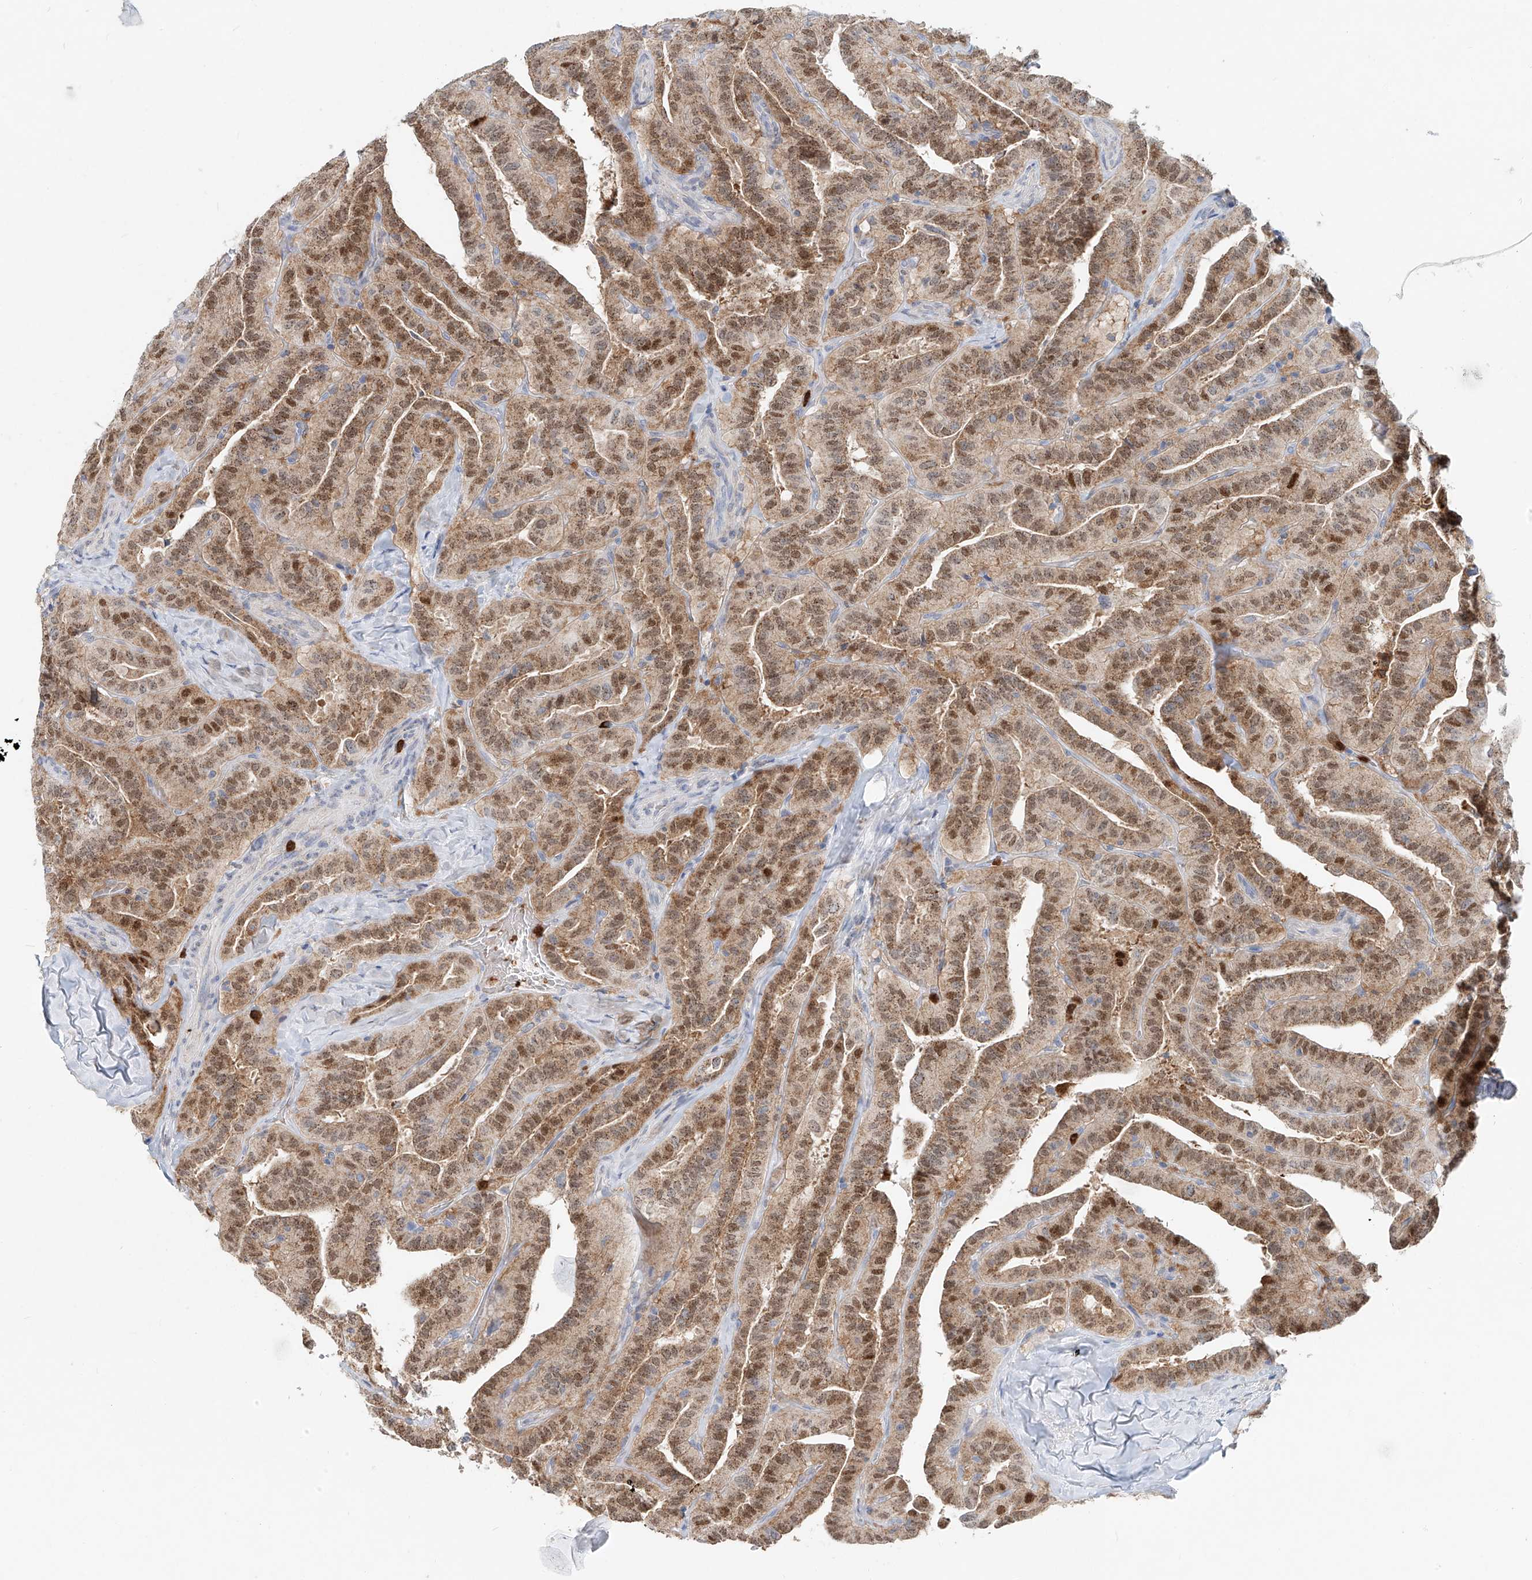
{"staining": {"intensity": "moderate", "quantity": ">75%", "location": "cytoplasmic/membranous,nuclear"}, "tissue": "thyroid cancer", "cell_type": "Tumor cells", "image_type": "cancer", "snomed": [{"axis": "morphology", "description": "Papillary adenocarcinoma, NOS"}, {"axis": "topography", "description": "Thyroid gland"}], "caption": "Human thyroid cancer stained with a protein marker shows moderate staining in tumor cells.", "gene": "PTPRA", "patient": {"sex": "male", "age": 77}}